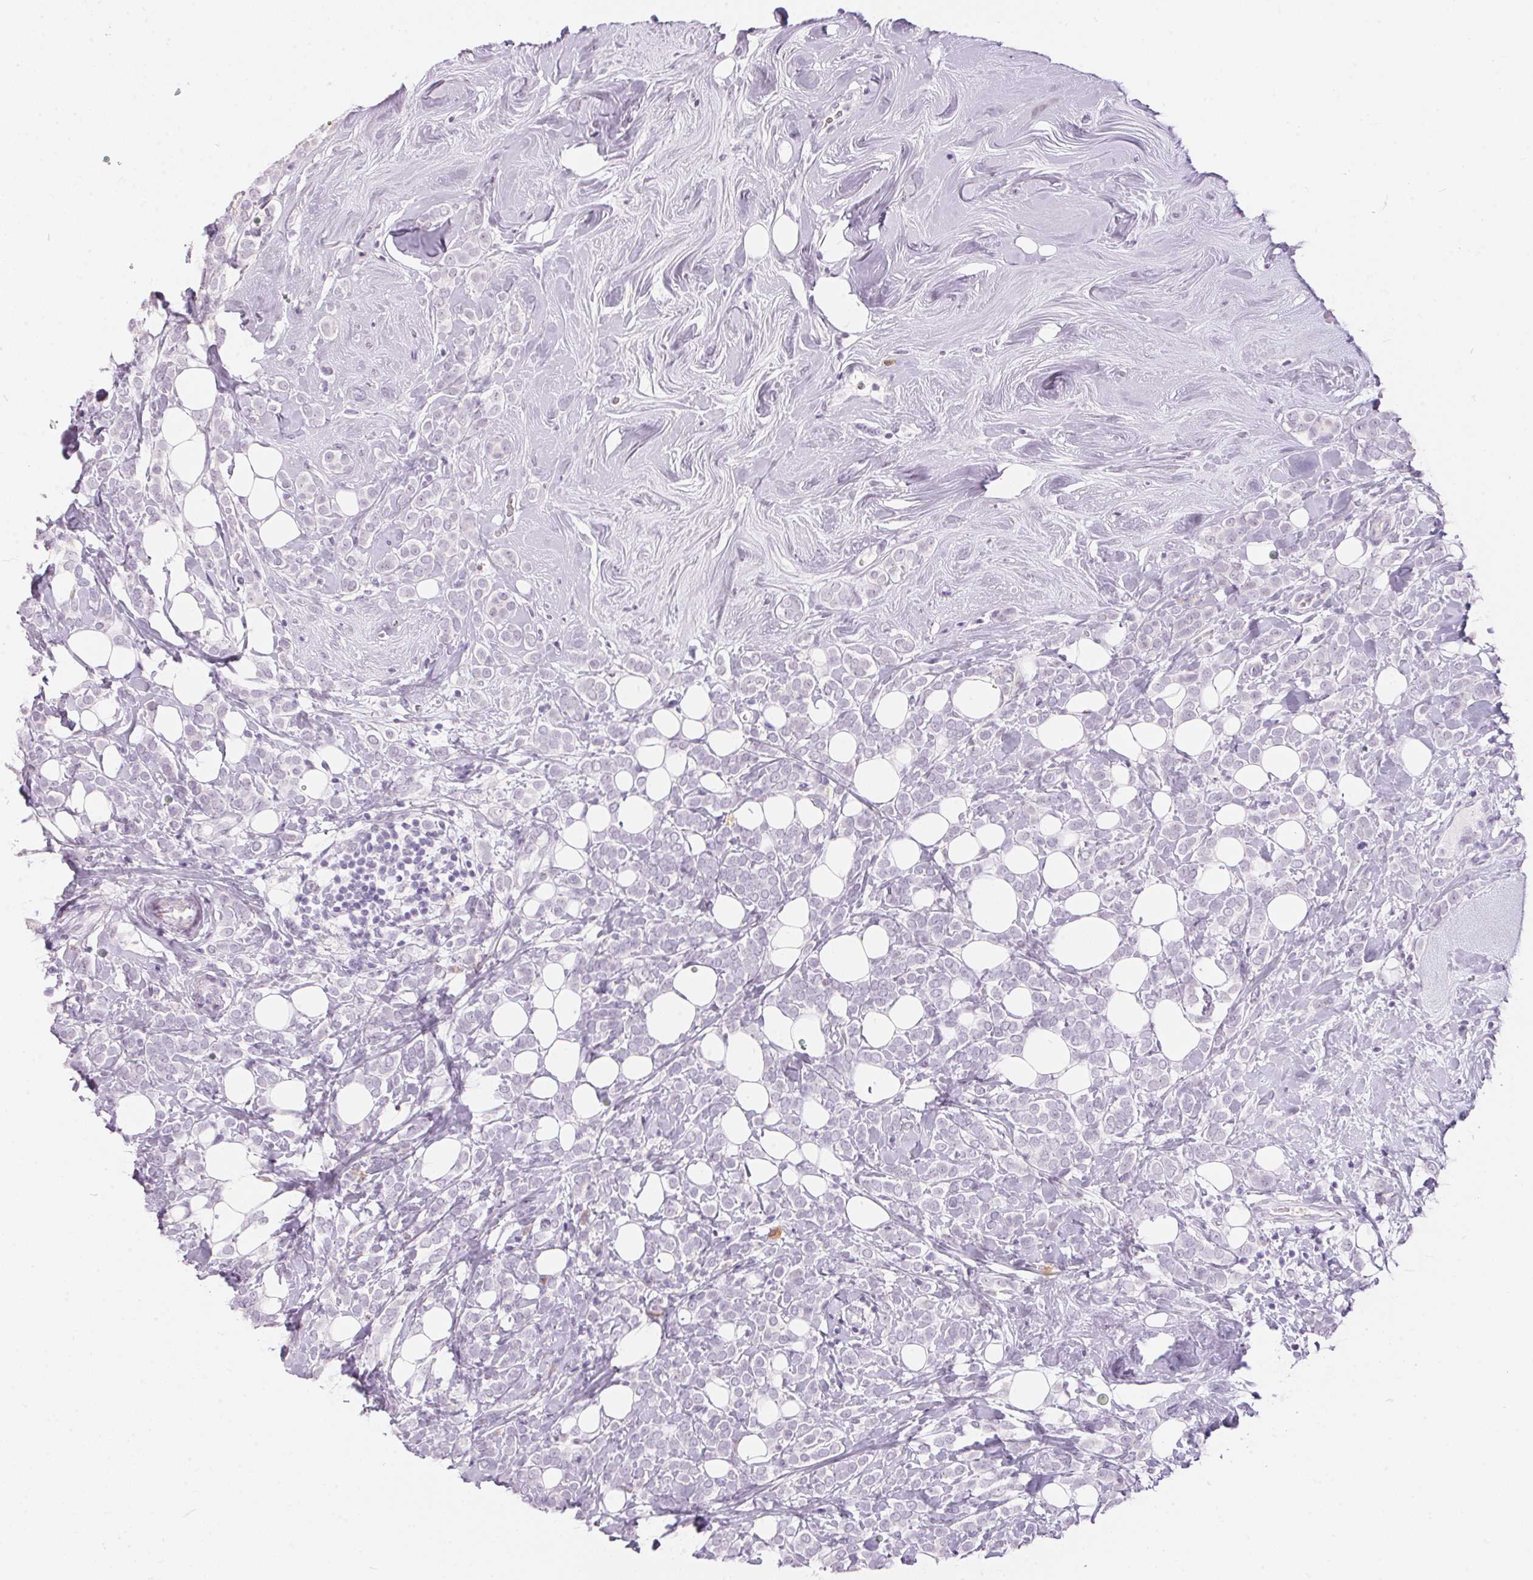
{"staining": {"intensity": "negative", "quantity": "none", "location": "none"}, "tissue": "breast cancer", "cell_type": "Tumor cells", "image_type": "cancer", "snomed": [{"axis": "morphology", "description": "Lobular carcinoma"}, {"axis": "topography", "description": "Breast"}], "caption": "Immunohistochemistry (IHC) histopathology image of human breast cancer stained for a protein (brown), which reveals no positivity in tumor cells.", "gene": "CADPS", "patient": {"sex": "female", "age": 49}}